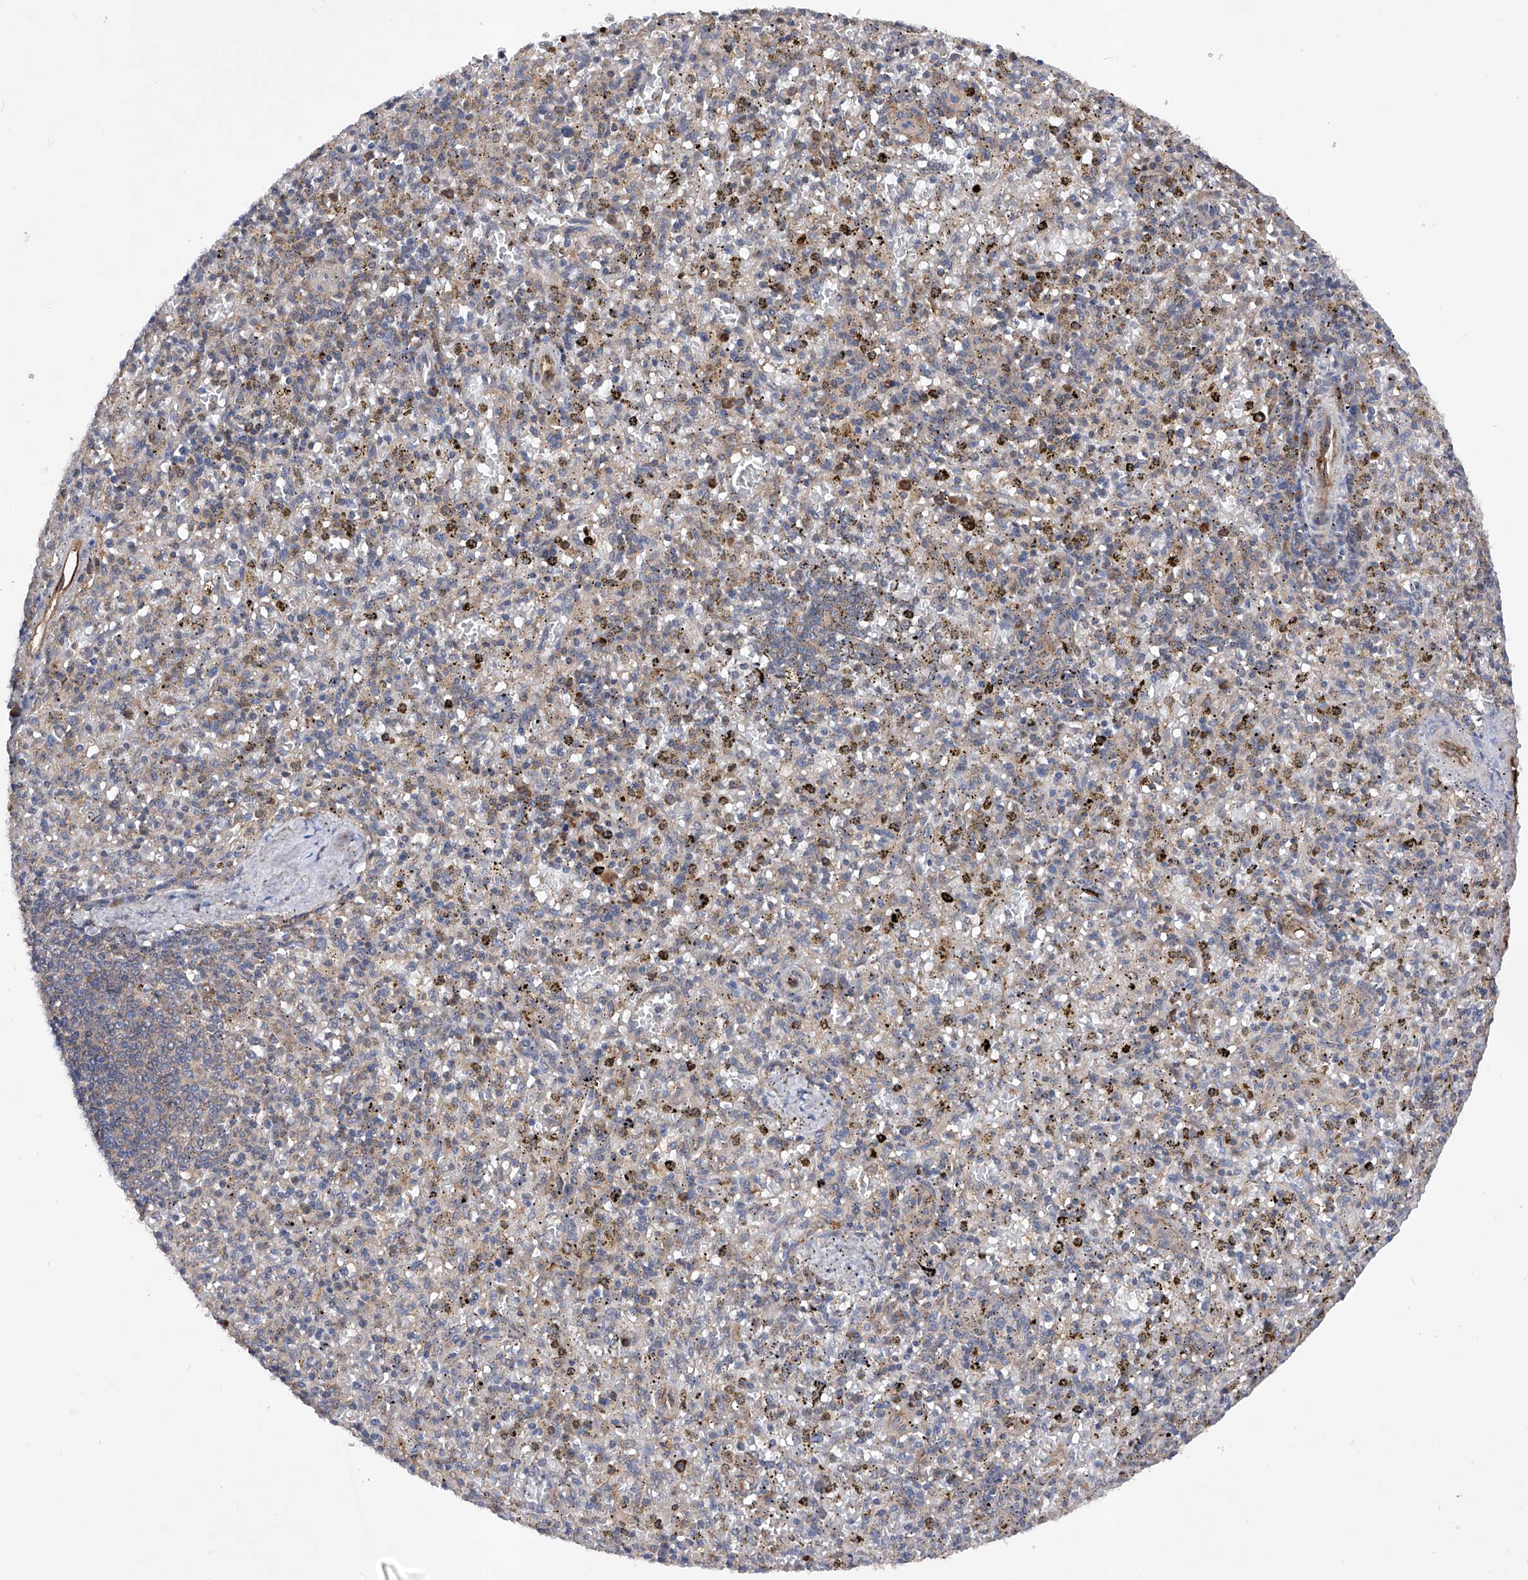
{"staining": {"intensity": "moderate", "quantity": "<25%", "location": "cytoplasmic/membranous"}, "tissue": "spleen", "cell_type": "Cells in red pulp", "image_type": "normal", "snomed": [{"axis": "morphology", "description": "Normal tissue, NOS"}, {"axis": "topography", "description": "Spleen"}], "caption": "This image displays immunohistochemistry staining of benign spleen, with low moderate cytoplasmic/membranous expression in about <25% of cells in red pulp.", "gene": "INPP5B", "patient": {"sex": "male", "age": 72}}